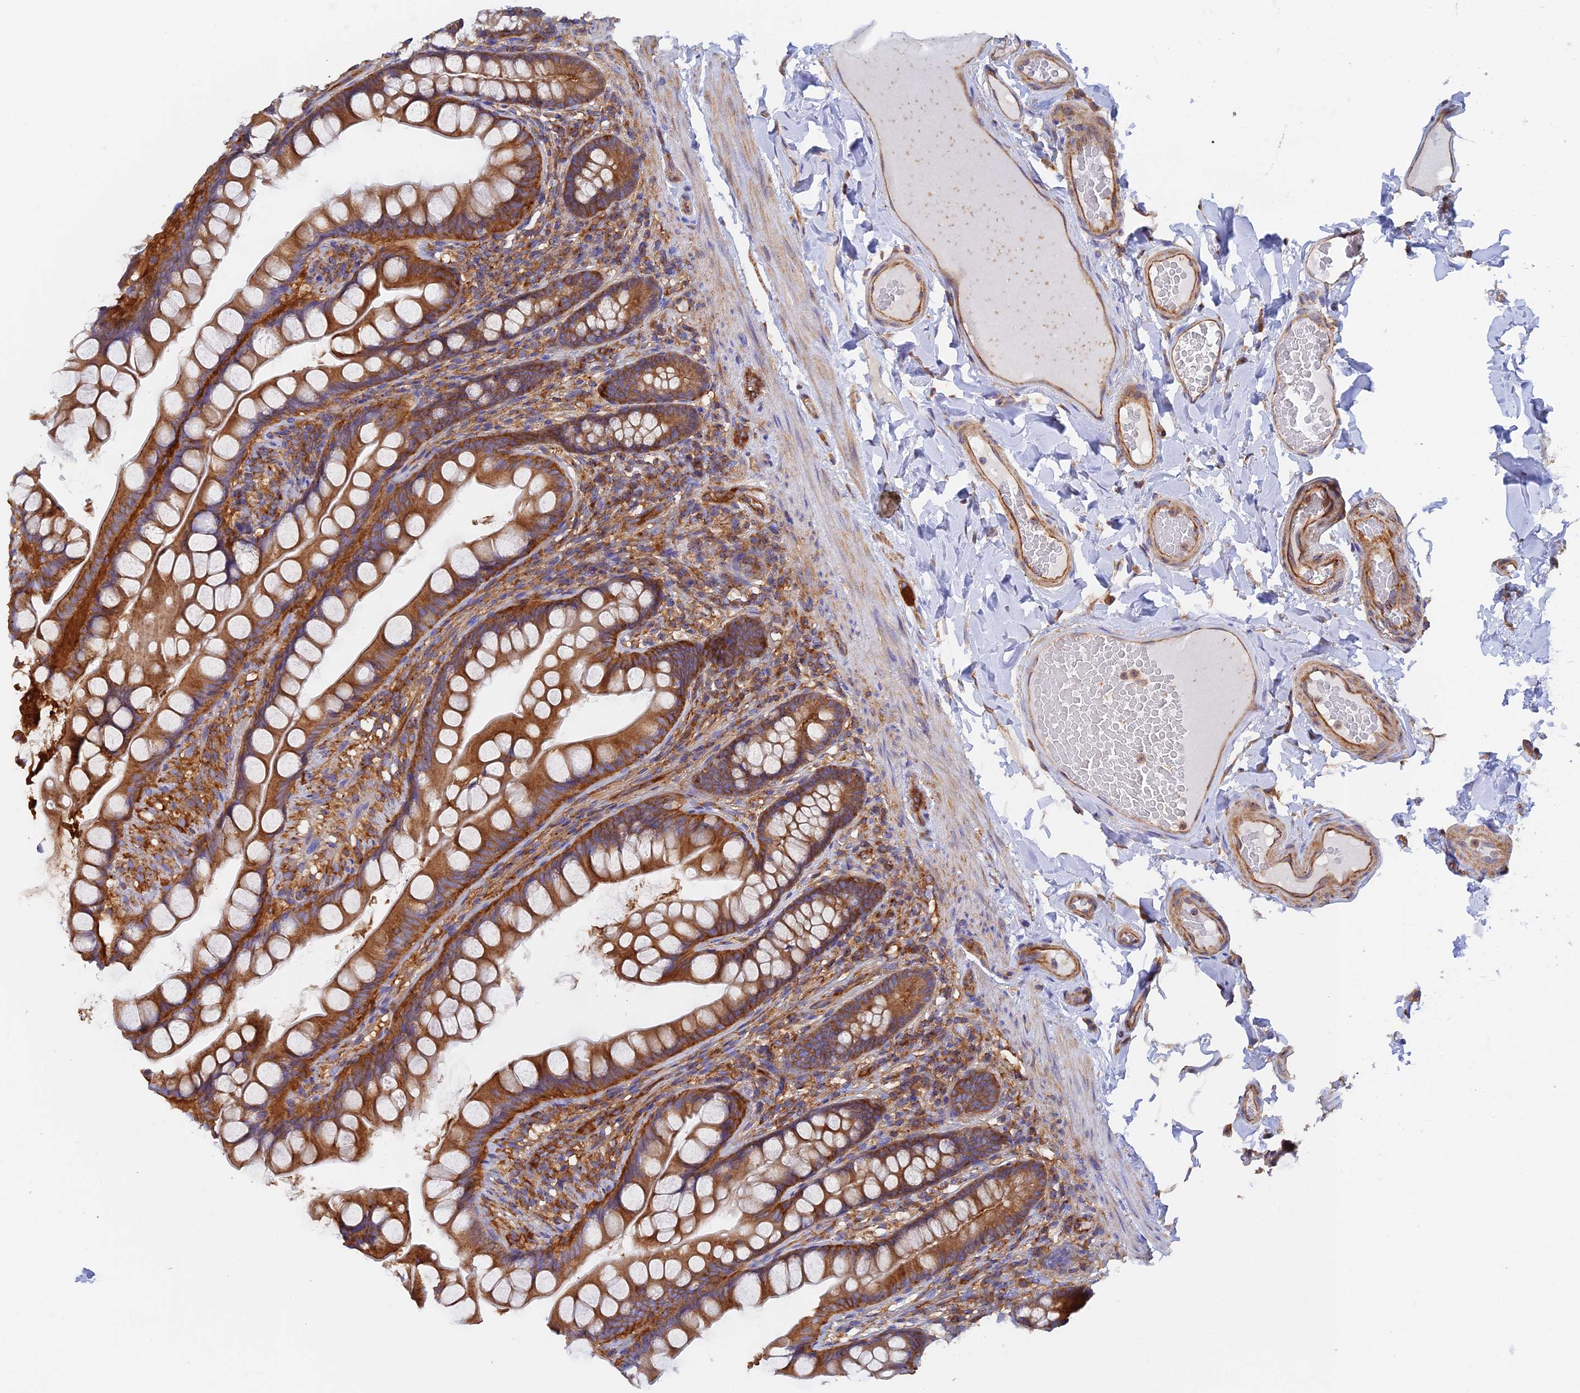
{"staining": {"intensity": "strong", "quantity": ">75%", "location": "cytoplasmic/membranous"}, "tissue": "small intestine", "cell_type": "Glandular cells", "image_type": "normal", "snomed": [{"axis": "morphology", "description": "Normal tissue, NOS"}, {"axis": "topography", "description": "Small intestine"}], "caption": "This micrograph displays unremarkable small intestine stained with IHC to label a protein in brown. The cytoplasmic/membranous of glandular cells show strong positivity for the protein. Nuclei are counter-stained blue.", "gene": "DCTN2", "patient": {"sex": "male", "age": 70}}